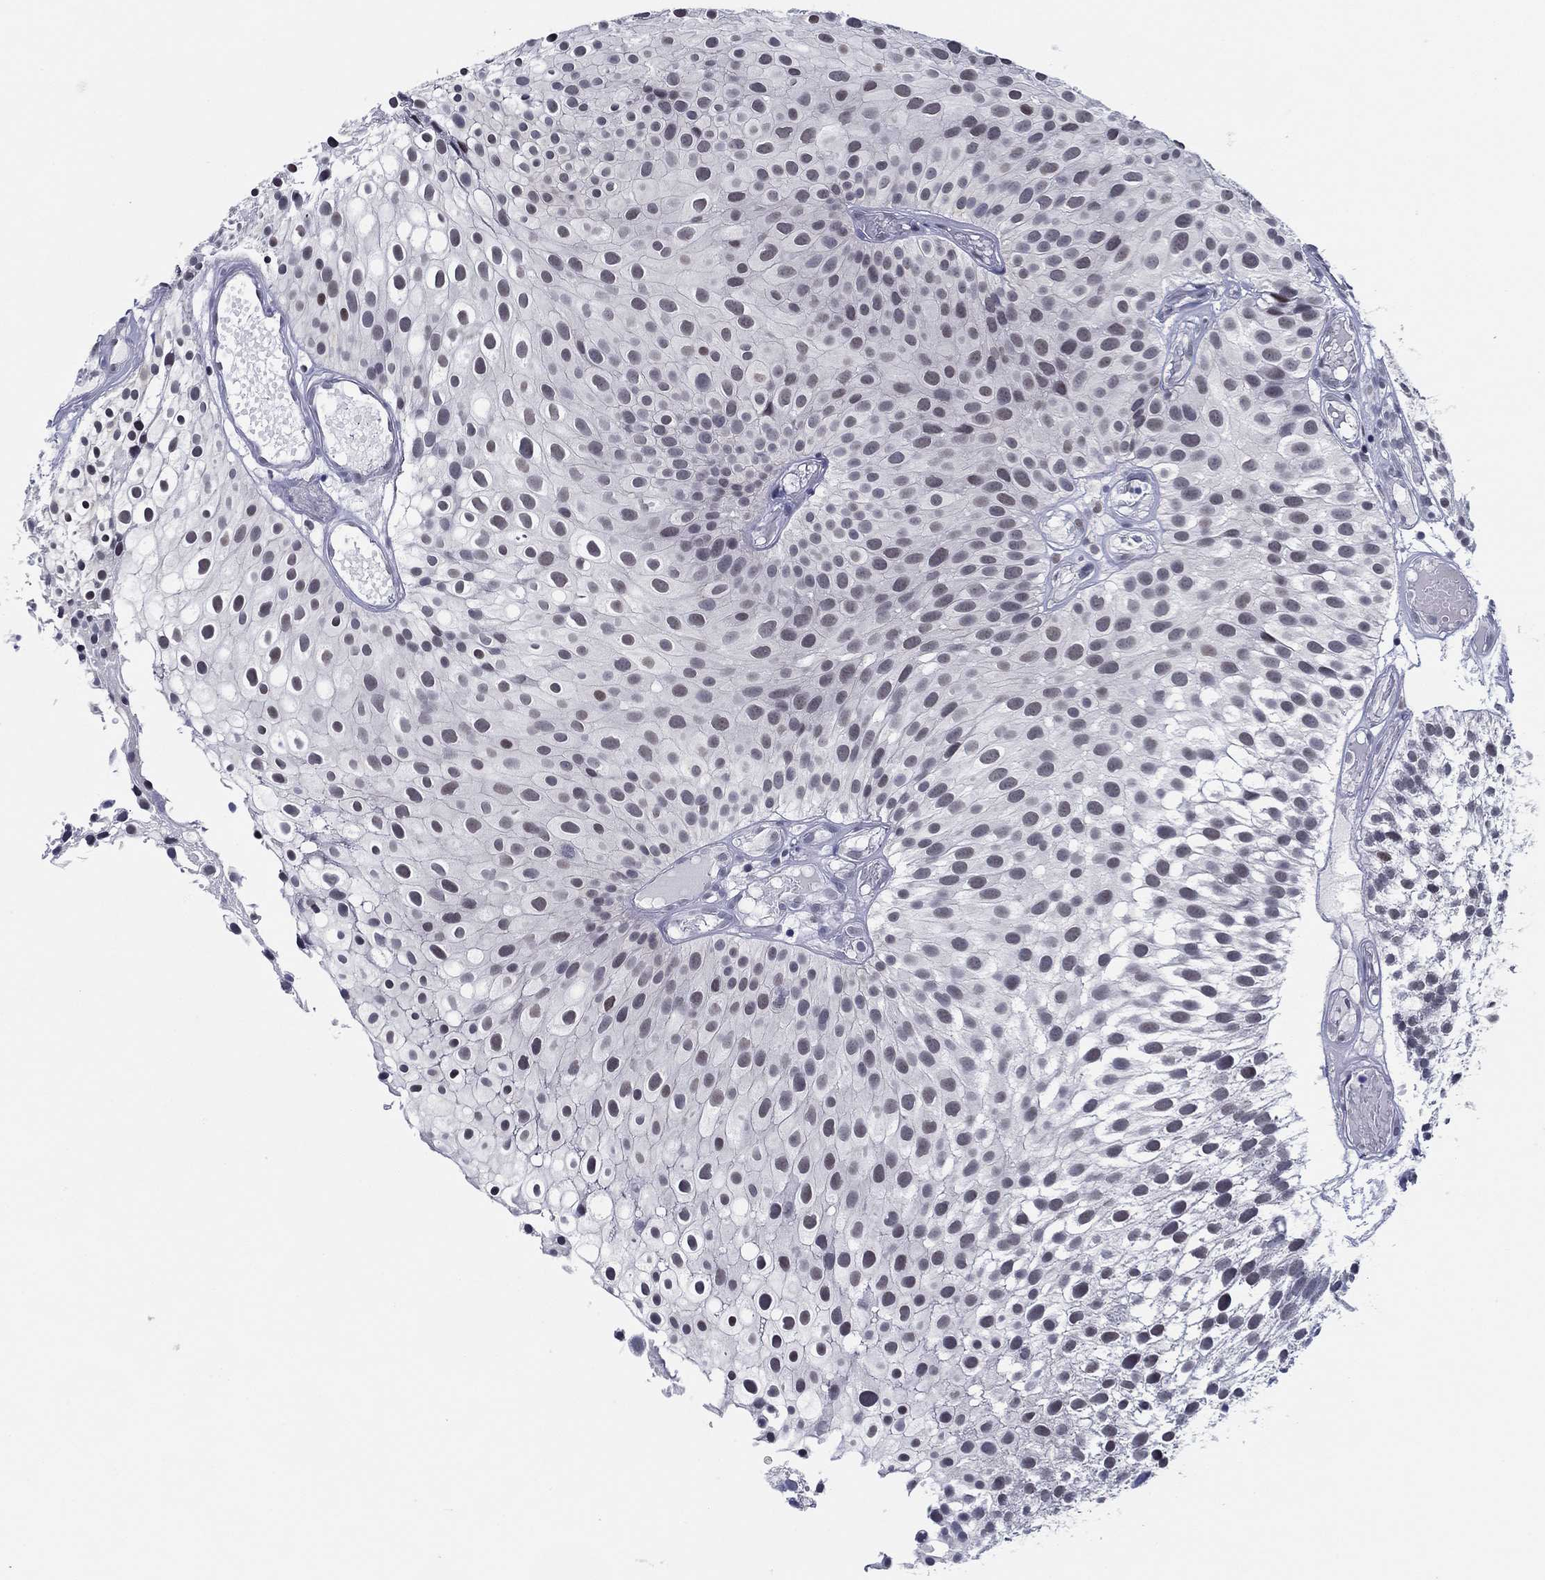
{"staining": {"intensity": "negative", "quantity": "none", "location": "none"}, "tissue": "urothelial cancer", "cell_type": "Tumor cells", "image_type": "cancer", "snomed": [{"axis": "morphology", "description": "Urothelial carcinoma, Low grade"}, {"axis": "topography", "description": "Urinary bladder"}], "caption": "Tumor cells are negative for protein expression in human low-grade urothelial carcinoma.", "gene": "SLC34A1", "patient": {"sex": "male", "age": 79}}